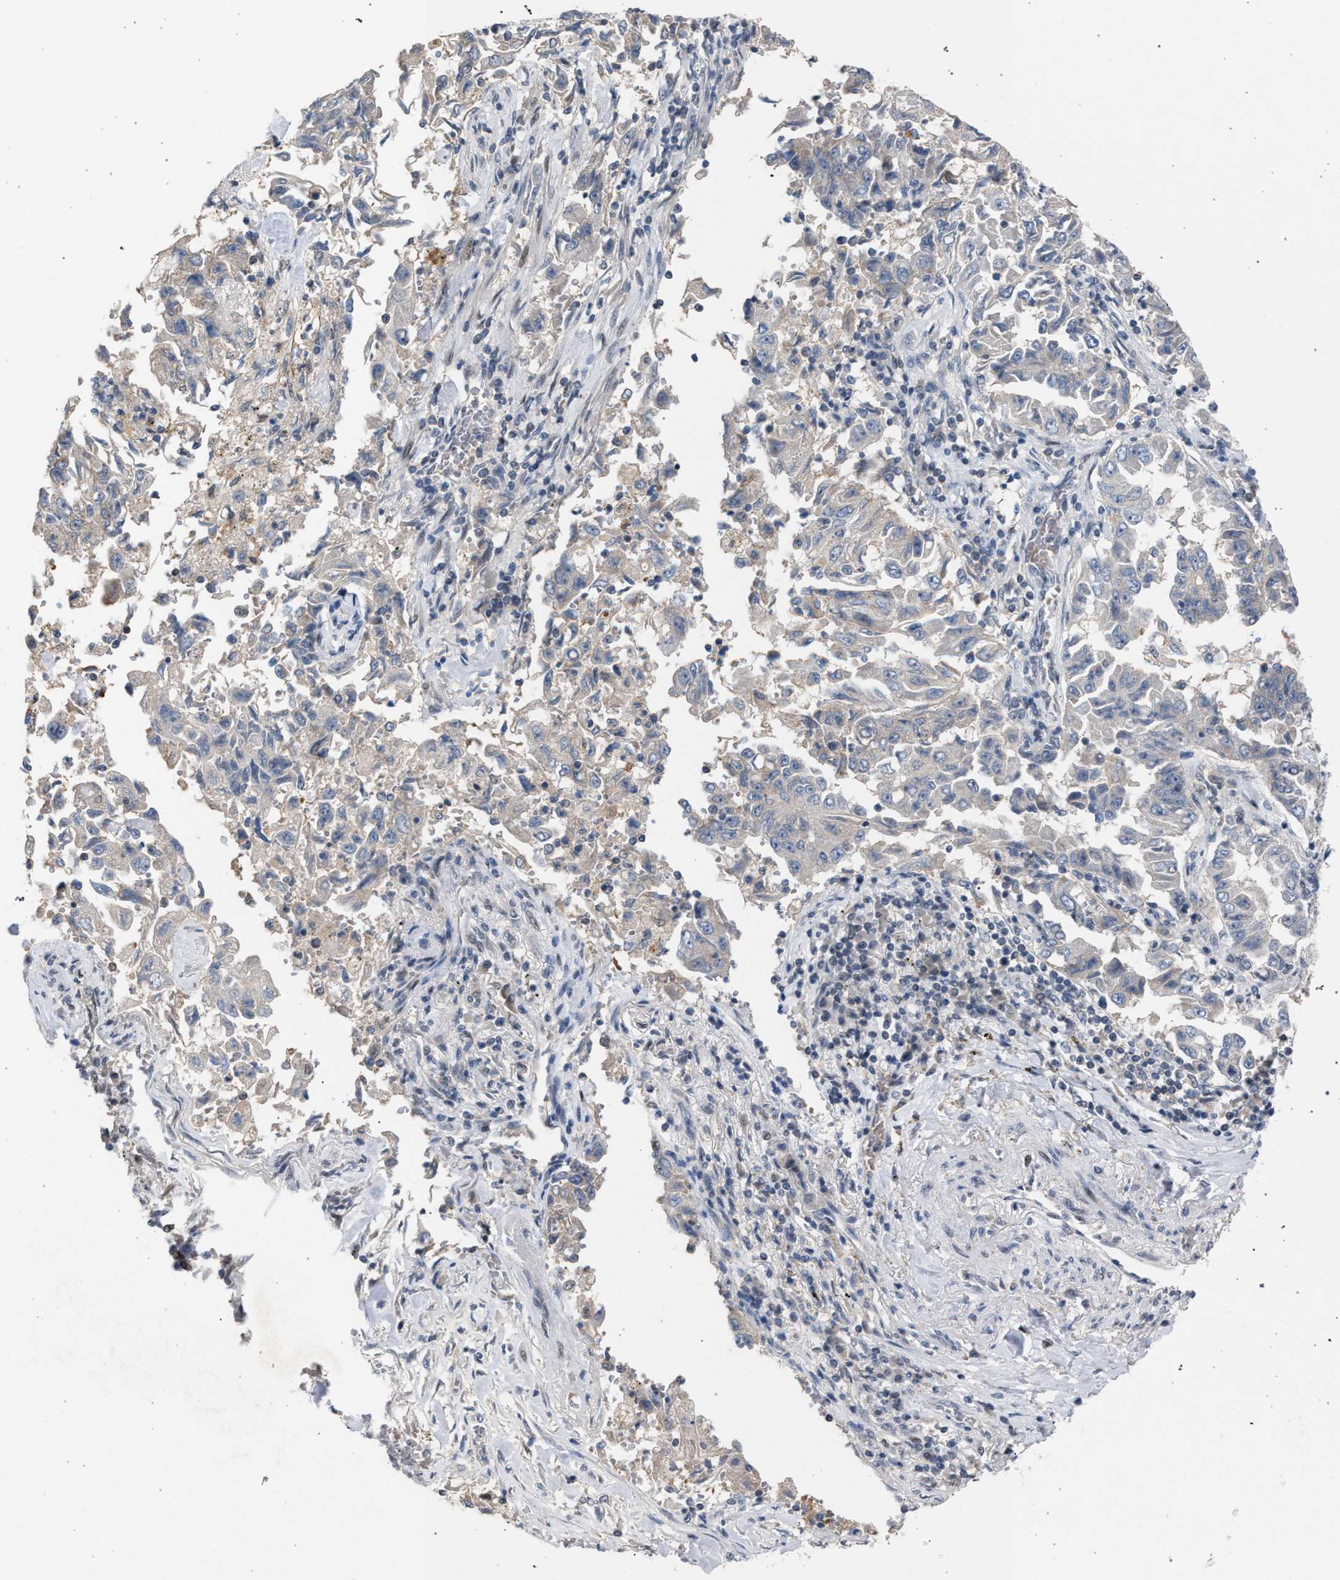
{"staining": {"intensity": "negative", "quantity": "none", "location": "none"}, "tissue": "lung cancer", "cell_type": "Tumor cells", "image_type": "cancer", "snomed": [{"axis": "morphology", "description": "Adenocarcinoma, NOS"}, {"axis": "topography", "description": "Lung"}], "caption": "Human lung cancer (adenocarcinoma) stained for a protein using immunohistochemistry displays no staining in tumor cells.", "gene": "TECPR1", "patient": {"sex": "female", "age": 51}}